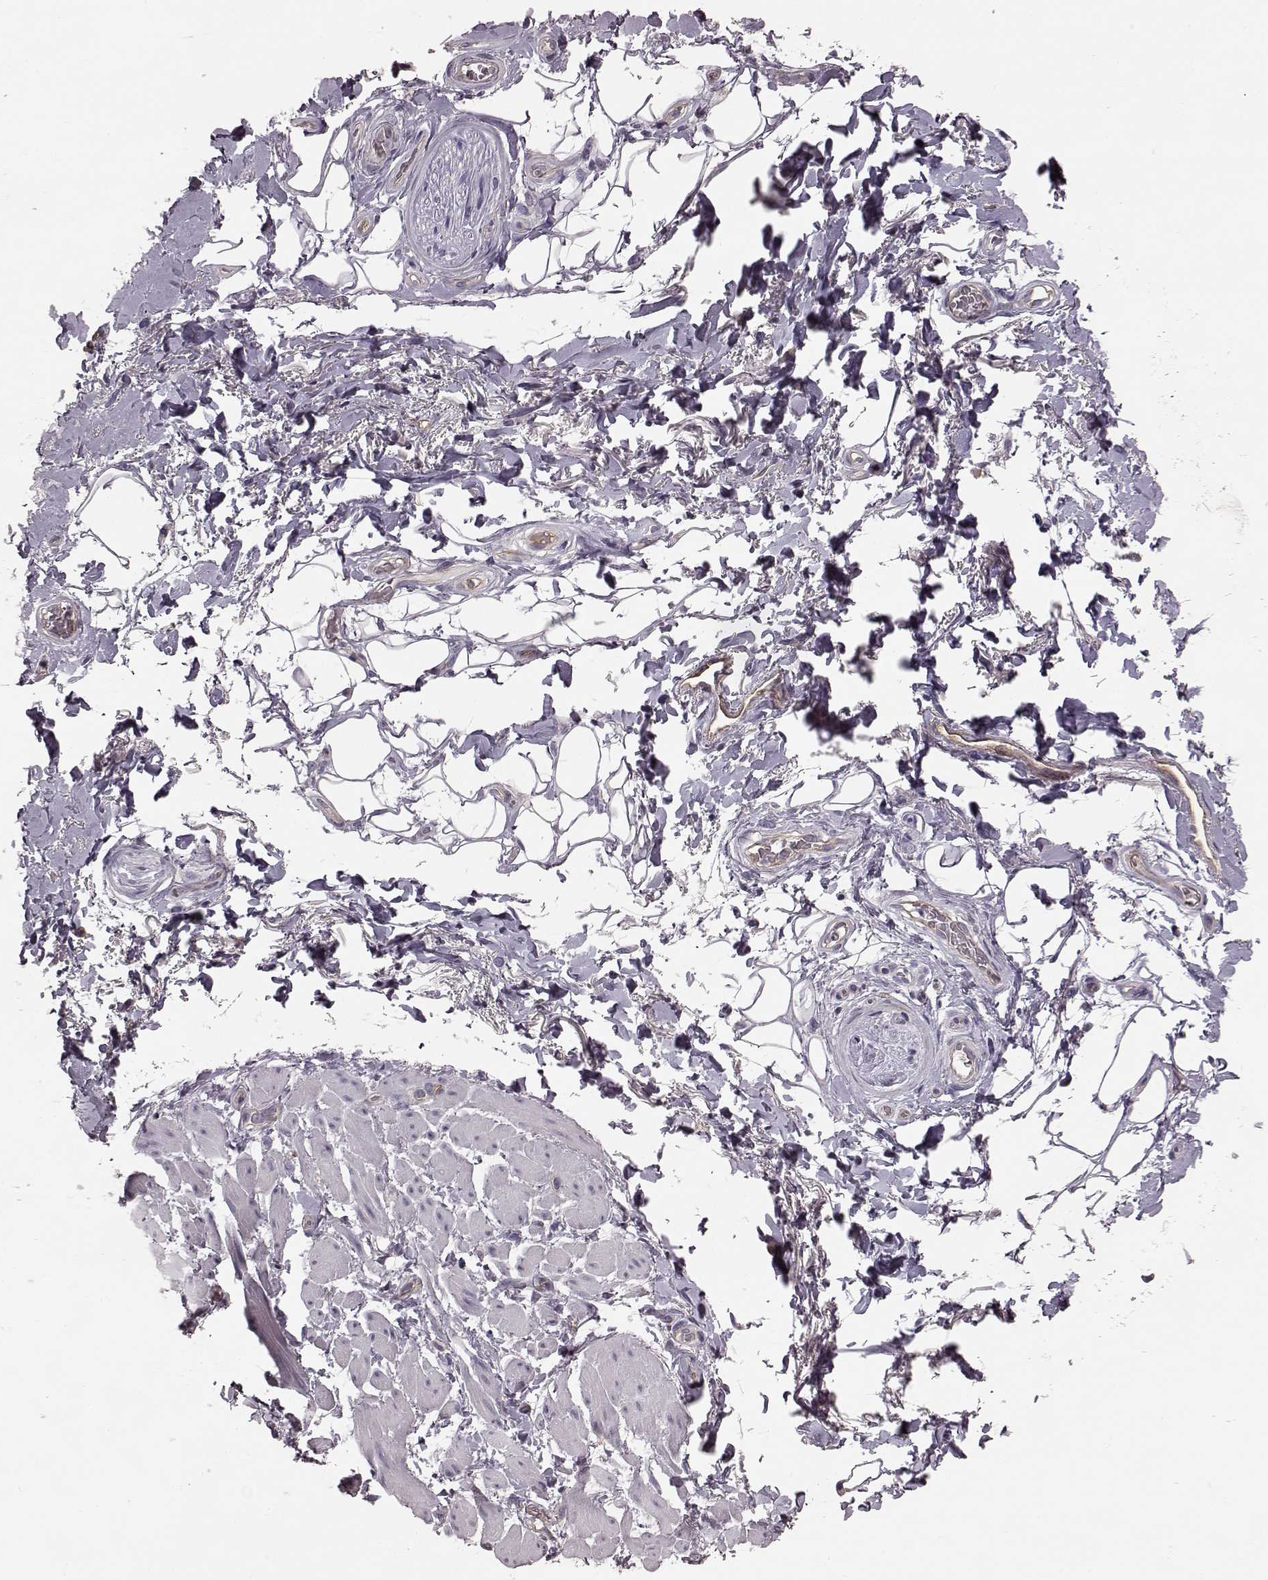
{"staining": {"intensity": "negative", "quantity": "none", "location": "none"}, "tissue": "adipose tissue", "cell_type": "Adipocytes", "image_type": "normal", "snomed": [{"axis": "morphology", "description": "Normal tissue, NOS"}, {"axis": "topography", "description": "Anal"}, {"axis": "topography", "description": "Peripheral nerve tissue"}], "caption": "An image of human adipose tissue is negative for staining in adipocytes. The staining is performed using DAB (3,3'-diaminobenzidine) brown chromogen with nuclei counter-stained in using hematoxylin.", "gene": "EIF4E1B", "patient": {"sex": "male", "age": 53}}